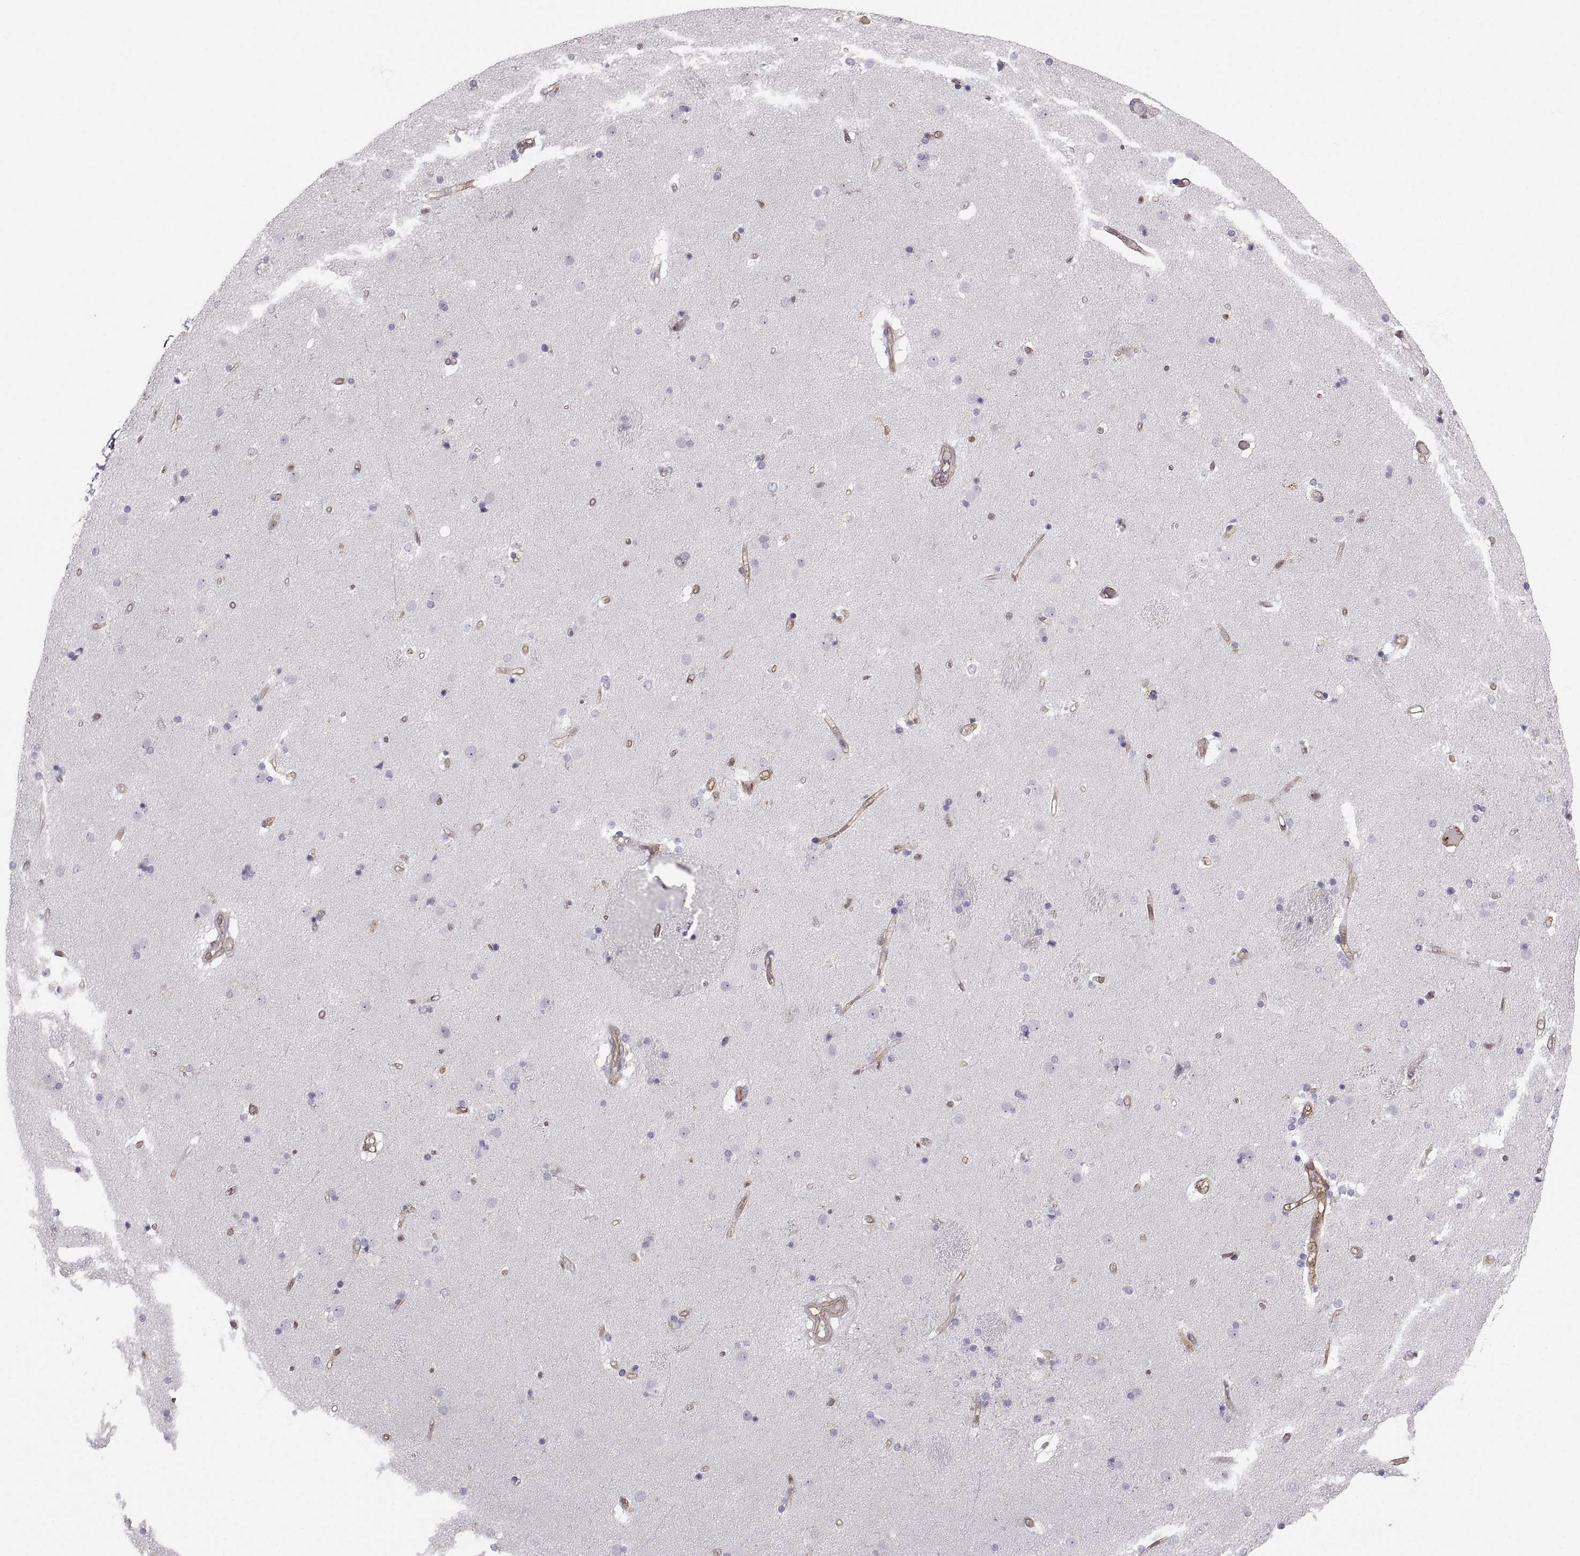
{"staining": {"intensity": "weak", "quantity": "<25%", "location": "cytoplasmic/membranous"}, "tissue": "caudate", "cell_type": "Glial cells", "image_type": "normal", "snomed": [{"axis": "morphology", "description": "Normal tissue, NOS"}, {"axis": "topography", "description": "Lateral ventricle wall"}], "caption": "Unremarkable caudate was stained to show a protein in brown. There is no significant staining in glial cells.", "gene": "PGM5", "patient": {"sex": "male", "age": 54}}